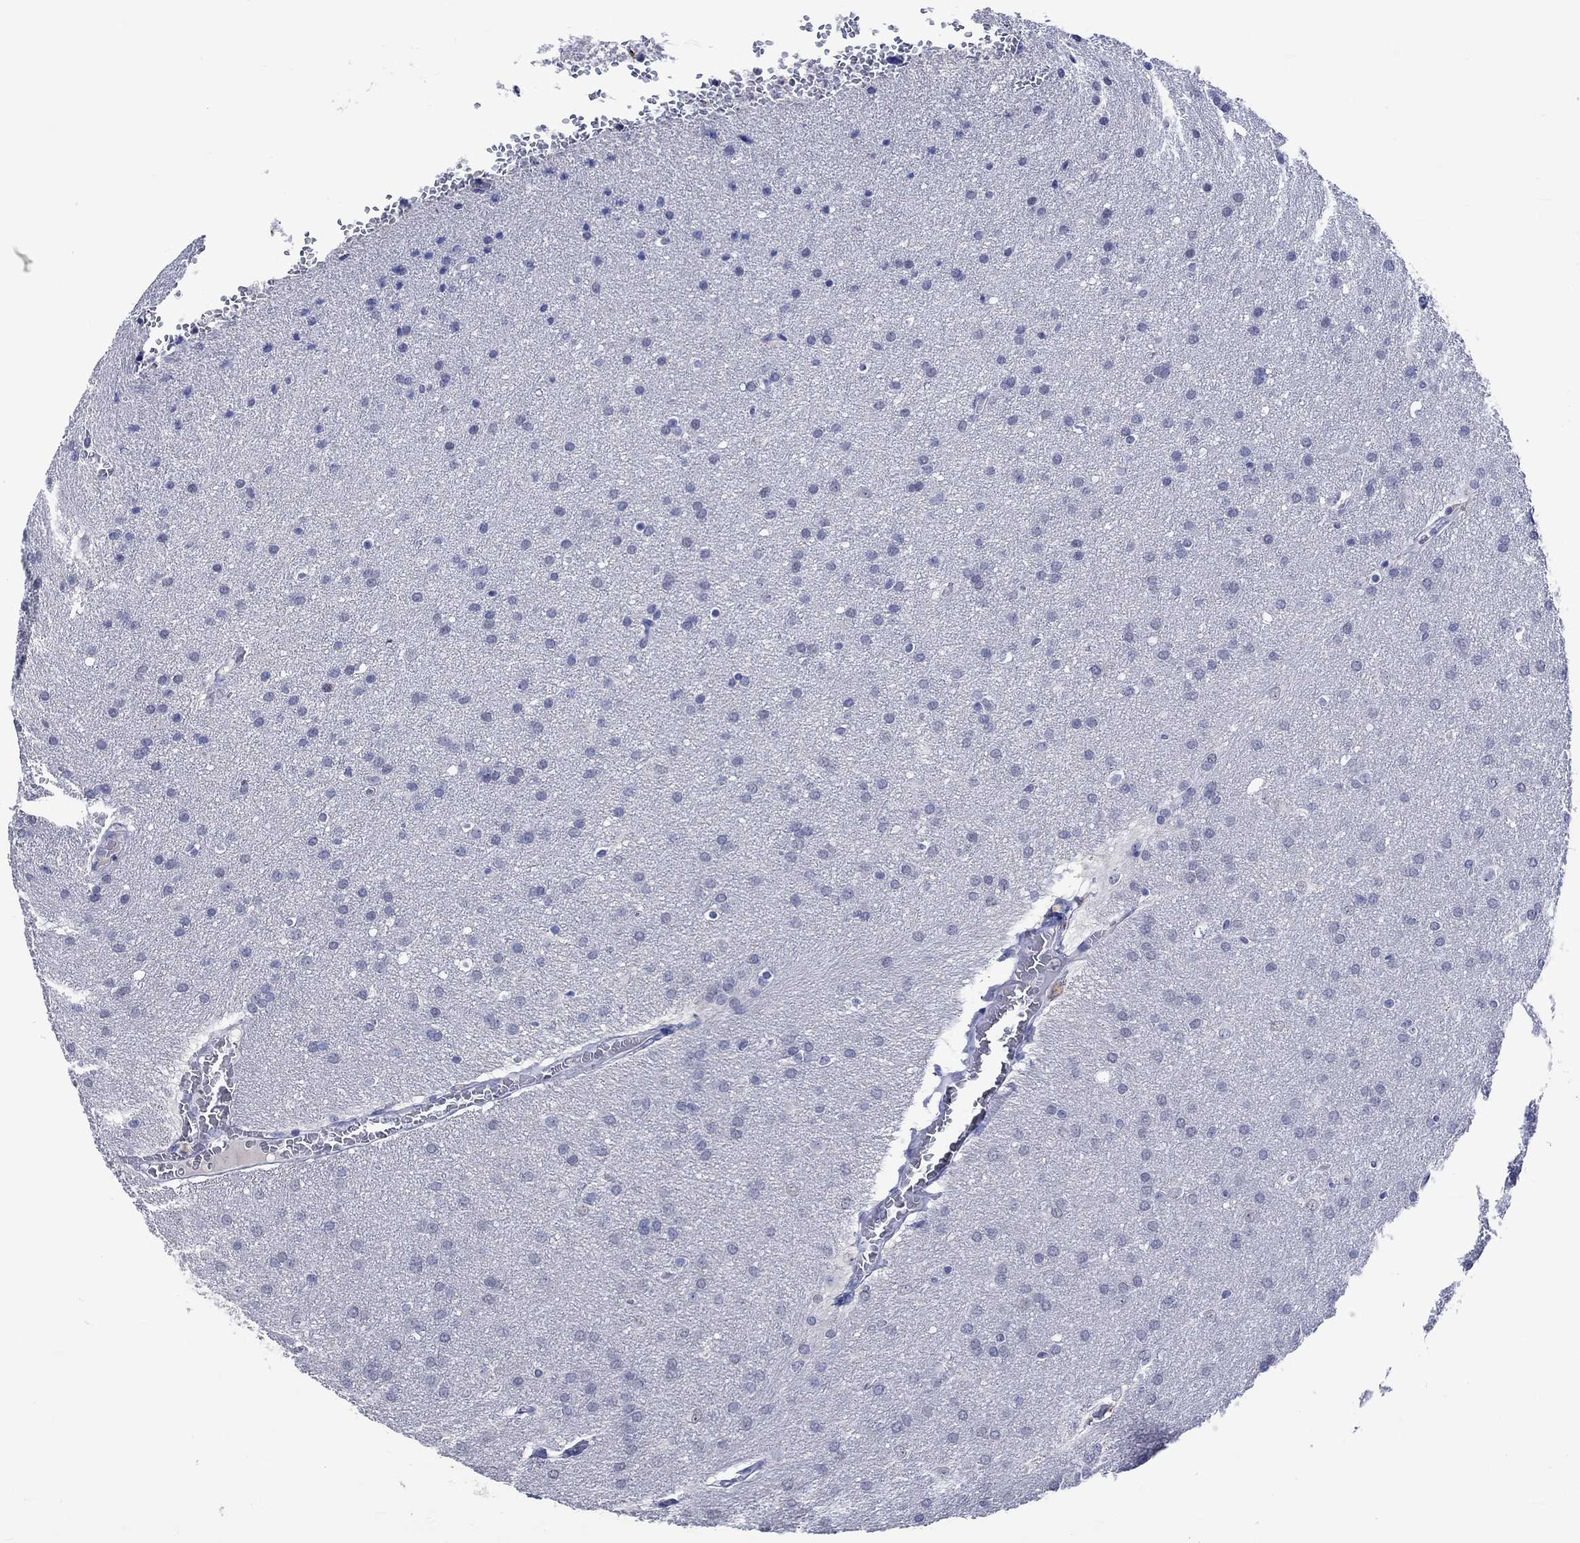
{"staining": {"intensity": "negative", "quantity": "none", "location": "none"}, "tissue": "glioma", "cell_type": "Tumor cells", "image_type": "cancer", "snomed": [{"axis": "morphology", "description": "Glioma, malignant, Low grade"}, {"axis": "topography", "description": "Brain"}], "caption": "Immunohistochemistry (IHC) photomicrograph of neoplastic tissue: malignant glioma (low-grade) stained with DAB (3,3'-diaminobenzidine) shows no significant protein positivity in tumor cells.", "gene": "KLHL35", "patient": {"sex": "female", "age": 32}}